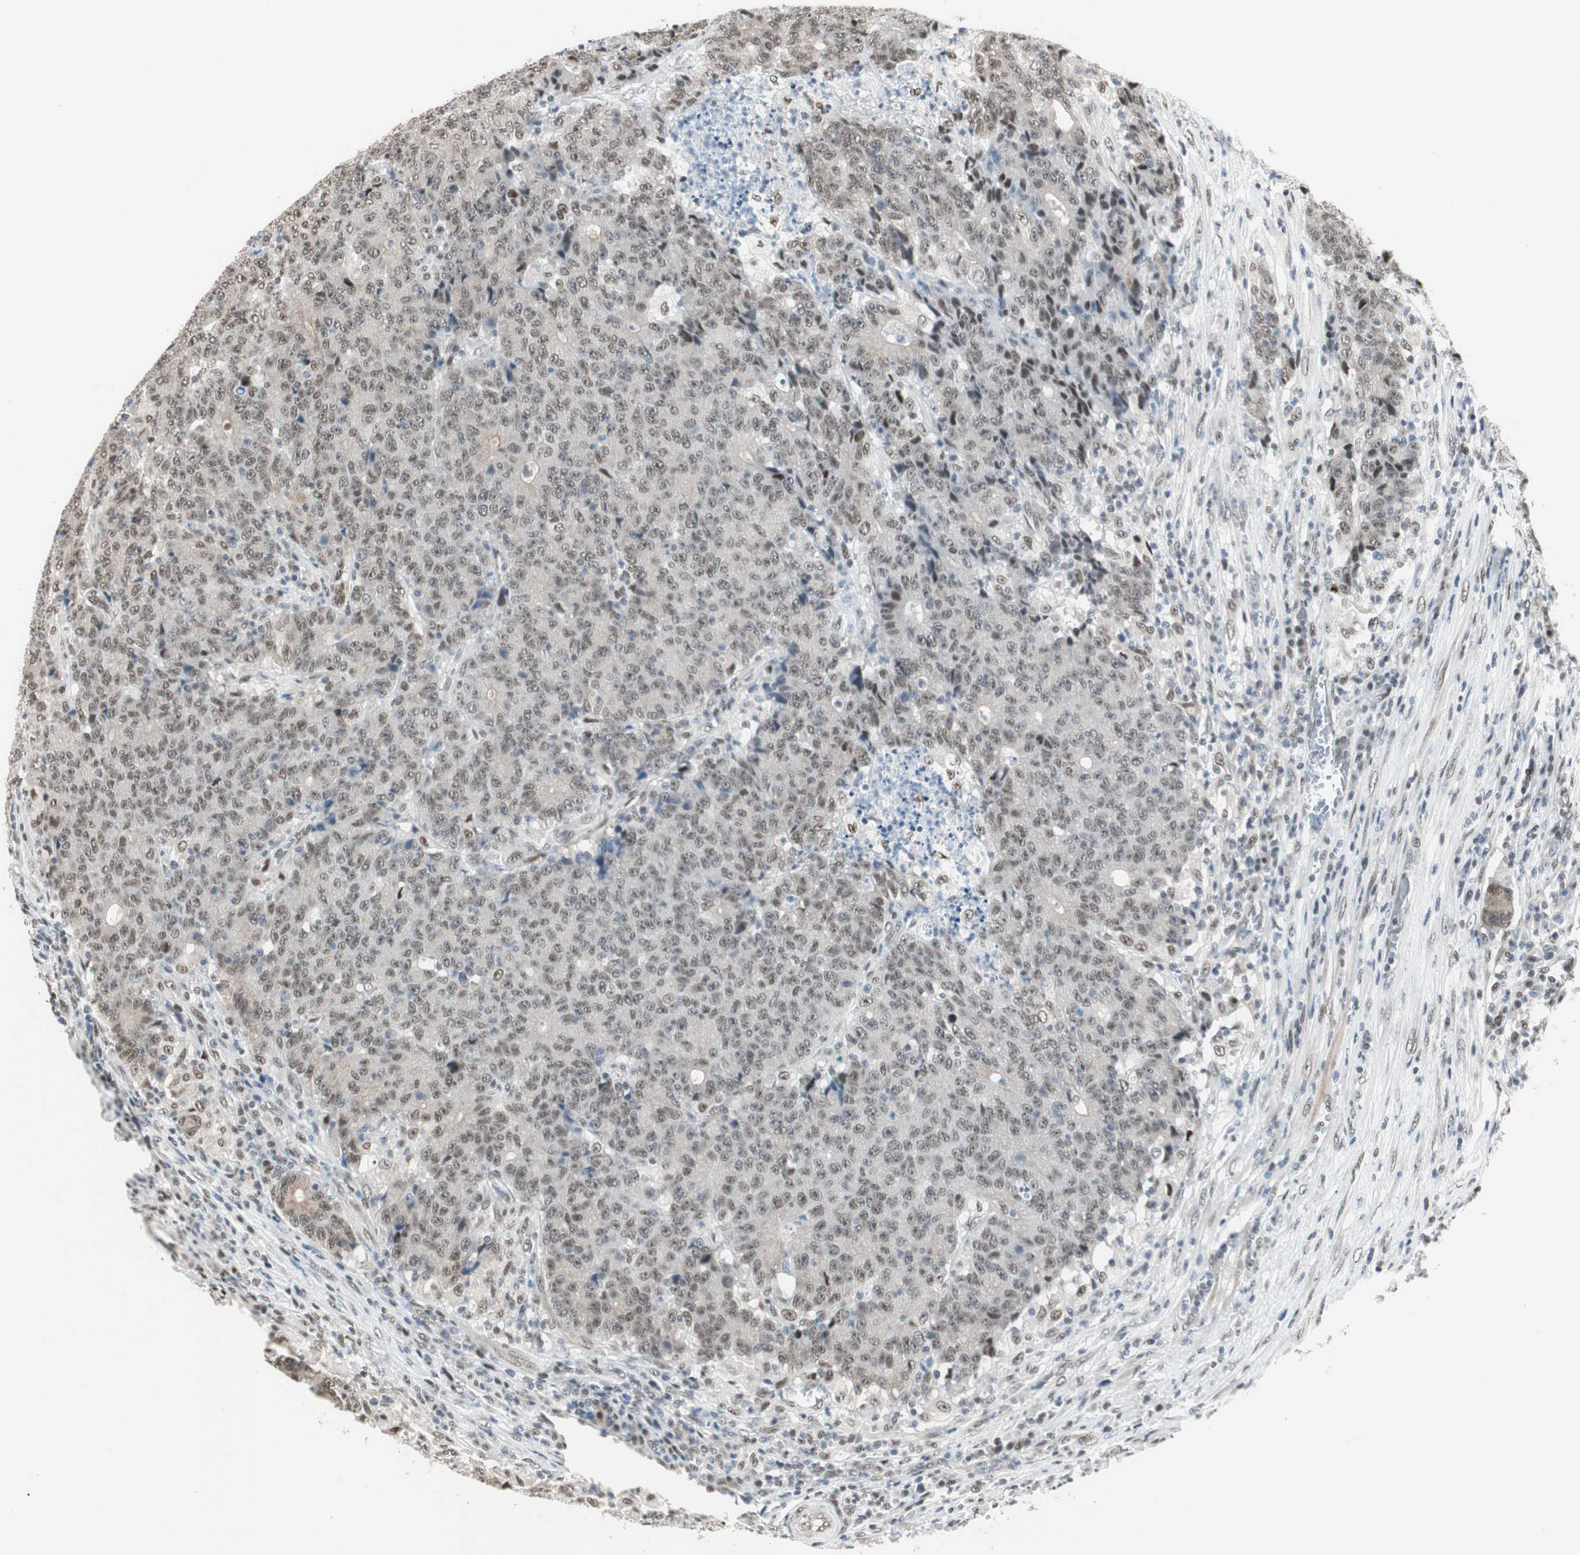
{"staining": {"intensity": "weak", "quantity": ">75%", "location": "cytoplasmic/membranous,nuclear"}, "tissue": "colorectal cancer", "cell_type": "Tumor cells", "image_type": "cancer", "snomed": [{"axis": "morphology", "description": "Normal tissue, NOS"}, {"axis": "morphology", "description": "Adenocarcinoma, NOS"}, {"axis": "topography", "description": "Colon"}], "caption": "This histopathology image shows immunohistochemistry staining of colorectal cancer, with low weak cytoplasmic/membranous and nuclear expression in approximately >75% of tumor cells.", "gene": "ZBTB17", "patient": {"sex": "female", "age": 75}}